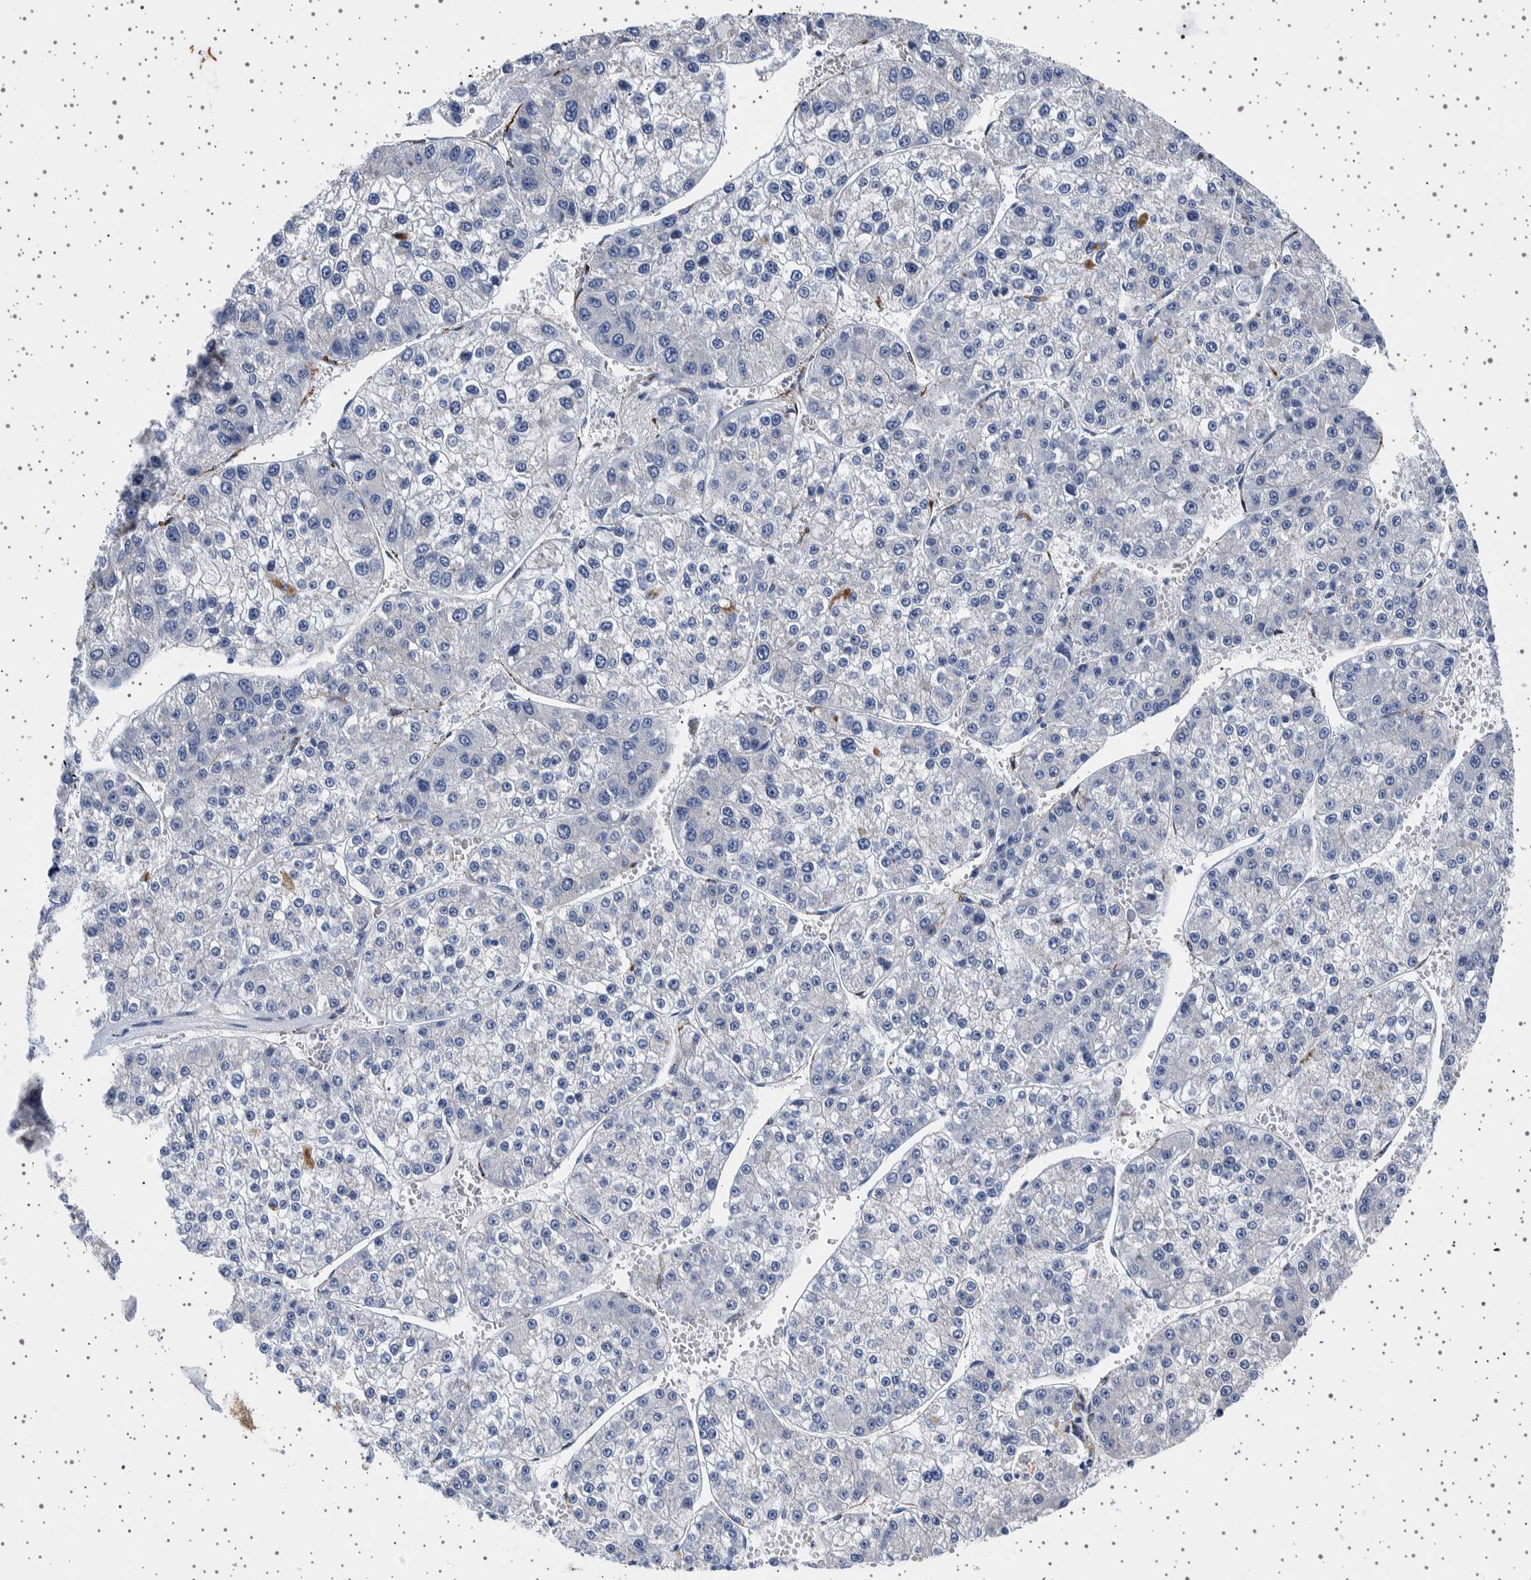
{"staining": {"intensity": "negative", "quantity": "none", "location": "none"}, "tissue": "liver cancer", "cell_type": "Tumor cells", "image_type": "cancer", "snomed": [{"axis": "morphology", "description": "Carcinoma, Hepatocellular, NOS"}, {"axis": "topography", "description": "Liver"}], "caption": "An image of human liver cancer (hepatocellular carcinoma) is negative for staining in tumor cells.", "gene": "SEPTIN4", "patient": {"sex": "female", "age": 73}}